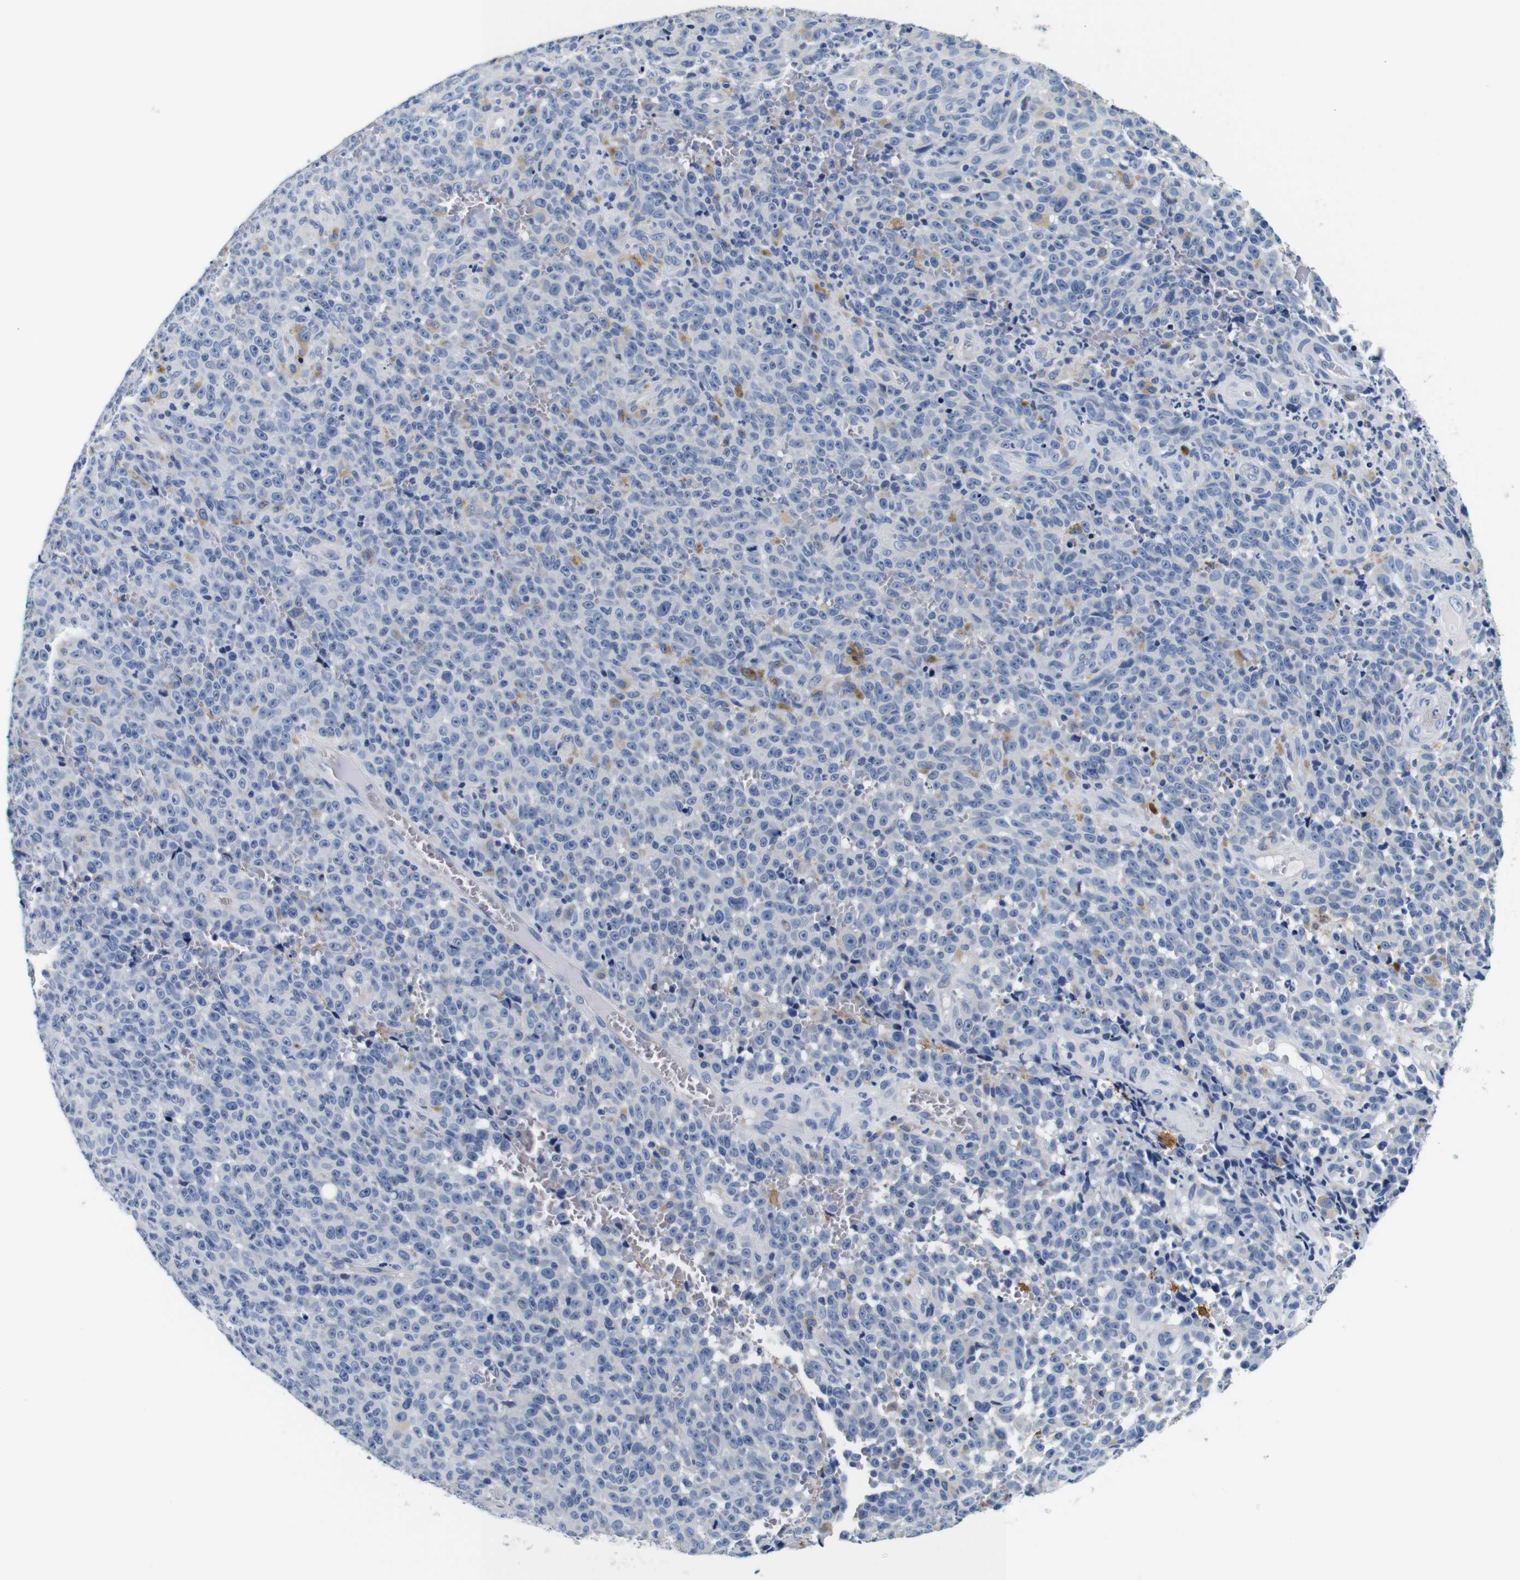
{"staining": {"intensity": "negative", "quantity": "none", "location": "none"}, "tissue": "melanoma", "cell_type": "Tumor cells", "image_type": "cancer", "snomed": [{"axis": "morphology", "description": "Malignant melanoma, NOS"}, {"axis": "topography", "description": "Skin"}], "caption": "Immunohistochemistry (IHC) of human malignant melanoma exhibits no staining in tumor cells.", "gene": "GP1BA", "patient": {"sex": "female", "age": 82}}